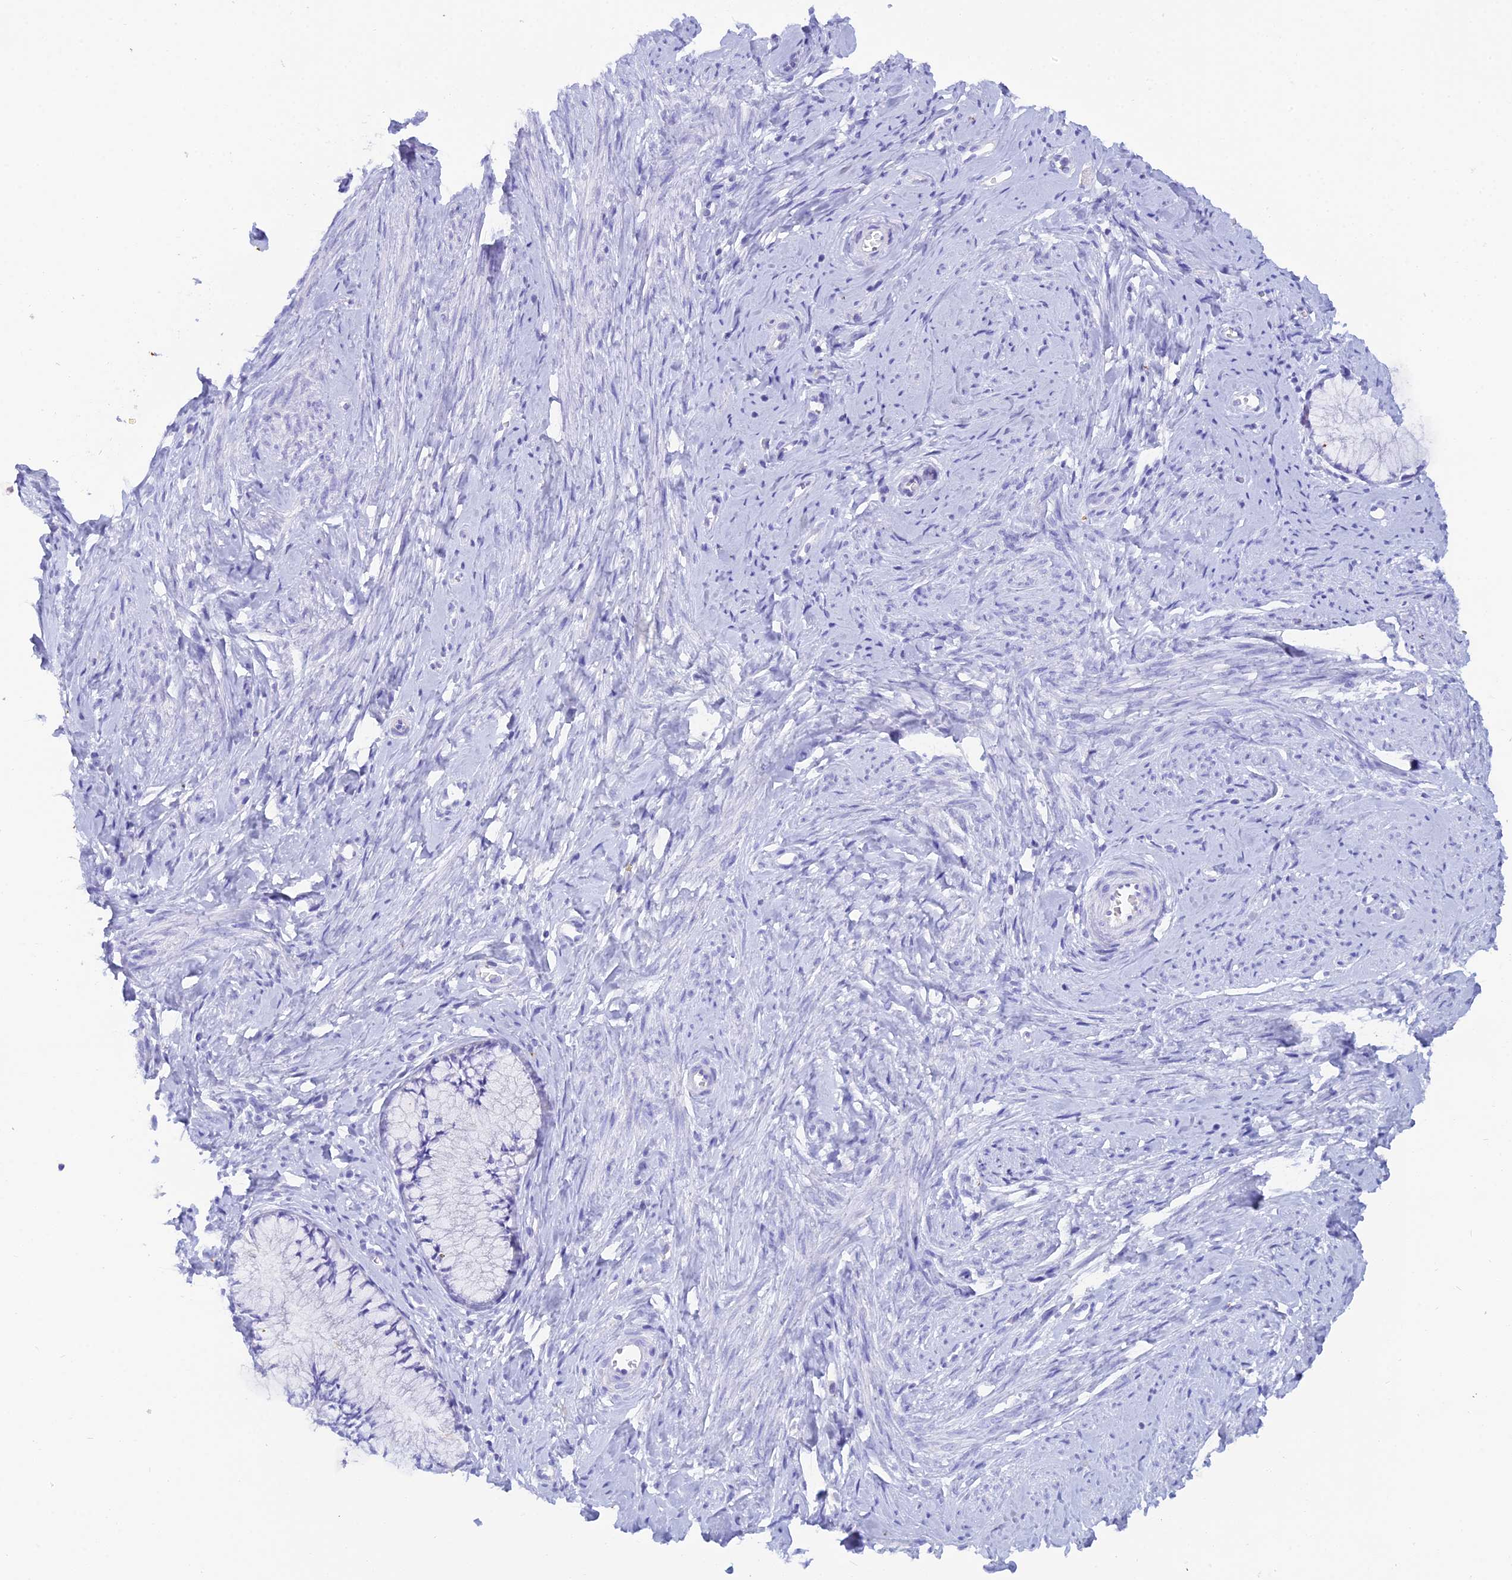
{"staining": {"intensity": "negative", "quantity": "none", "location": "none"}, "tissue": "cervix", "cell_type": "Glandular cells", "image_type": "normal", "snomed": [{"axis": "morphology", "description": "Normal tissue, NOS"}, {"axis": "topography", "description": "Cervix"}], "caption": "The immunohistochemistry (IHC) micrograph has no significant positivity in glandular cells of cervix. (Brightfield microscopy of DAB IHC at high magnification).", "gene": "REG1A", "patient": {"sex": "female", "age": 42}}